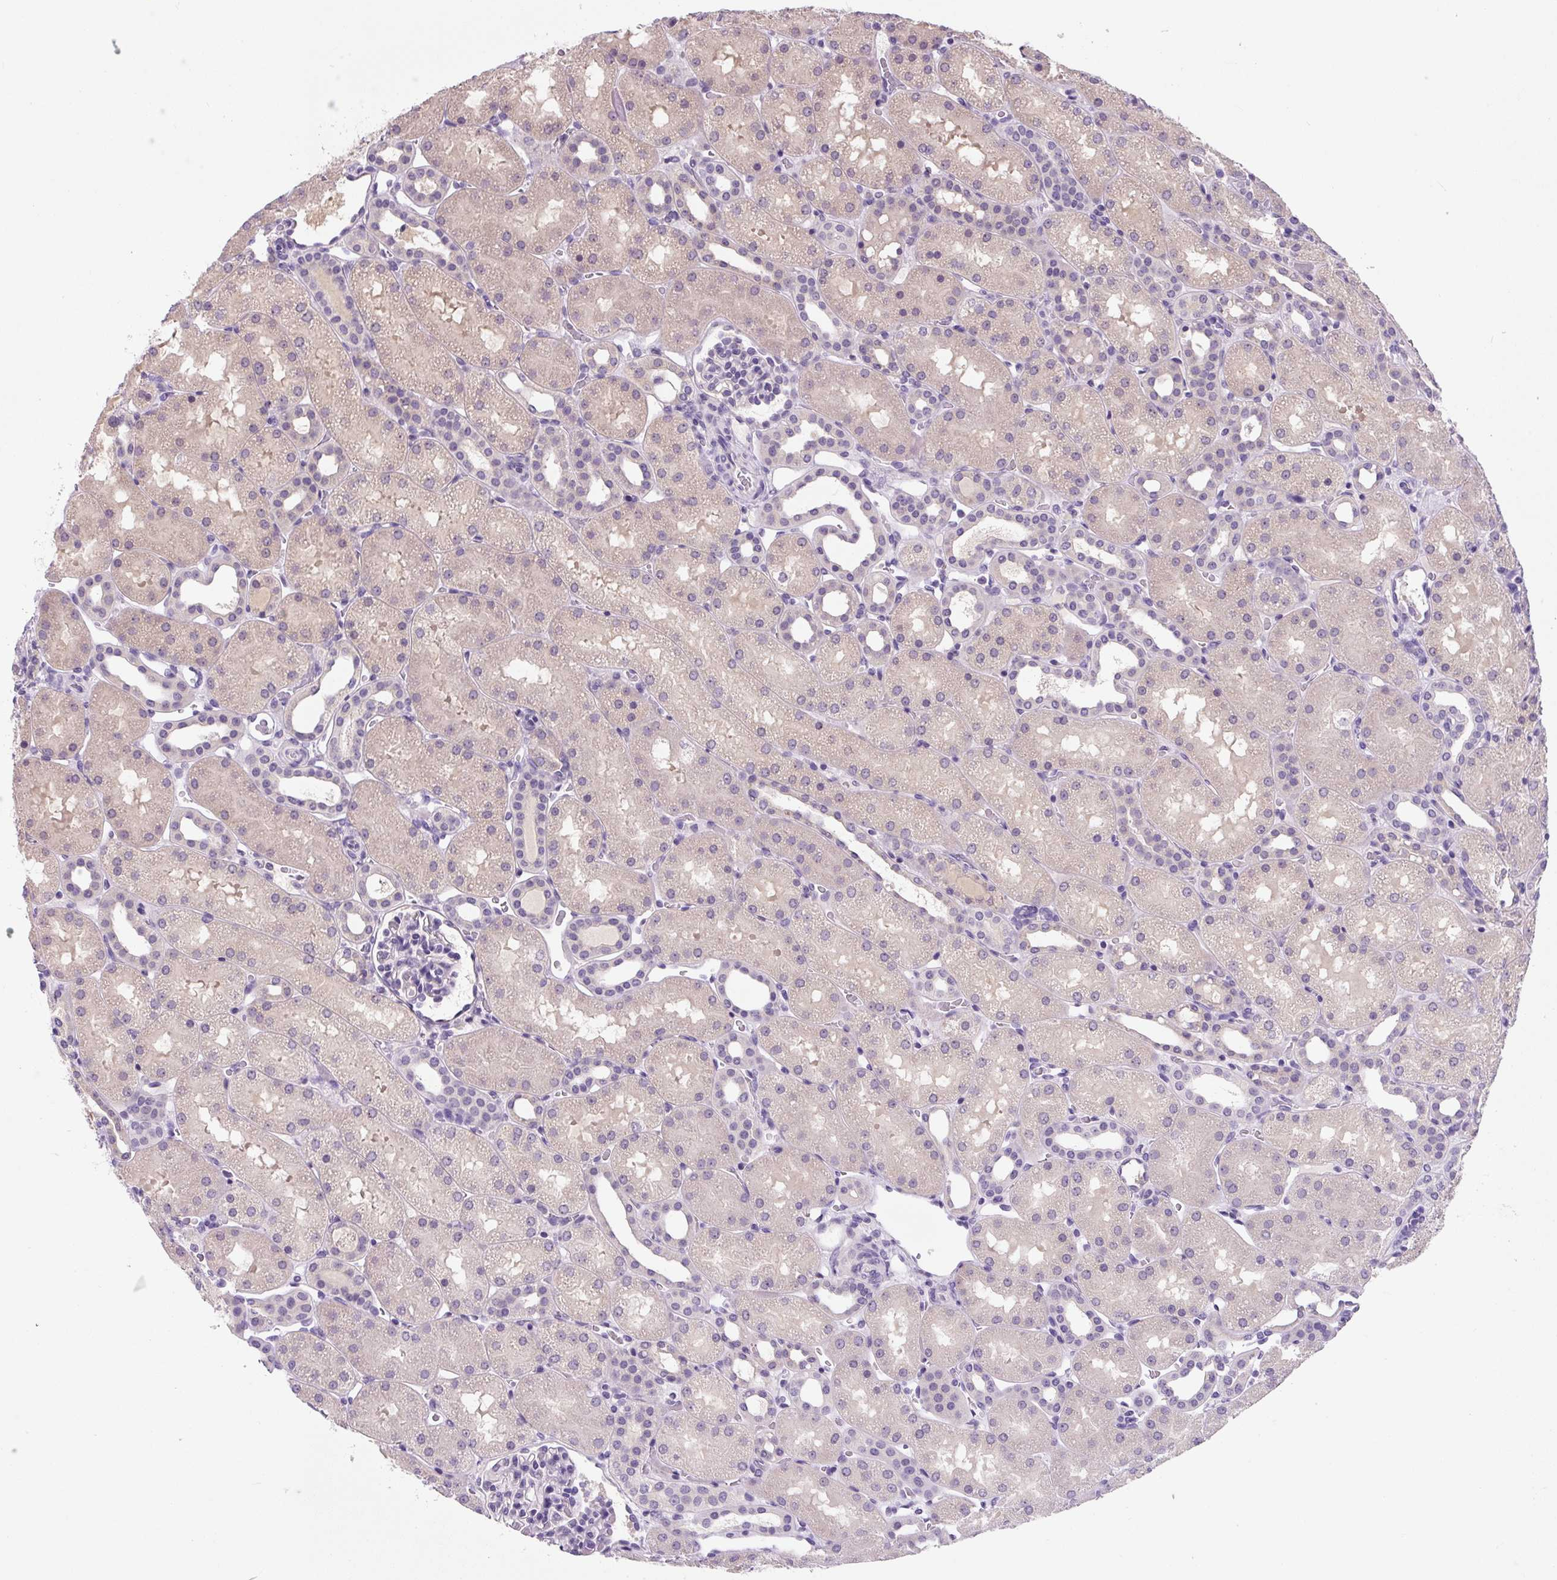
{"staining": {"intensity": "negative", "quantity": "none", "location": "none"}, "tissue": "kidney", "cell_type": "Cells in glomeruli", "image_type": "normal", "snomed": [{"axis": "morphology", "description": "Normal tissue, NOS"}, {"axis": "topography", "description": "Kidney"}], "caption": "DAB immunohistochemical staining of unremarkable kidney displays no significant positivity in cells in glomeruli. Nuclei are stained in blue.", "gene": "FZD5", "patient": {"sex": "male", "age": 2}}